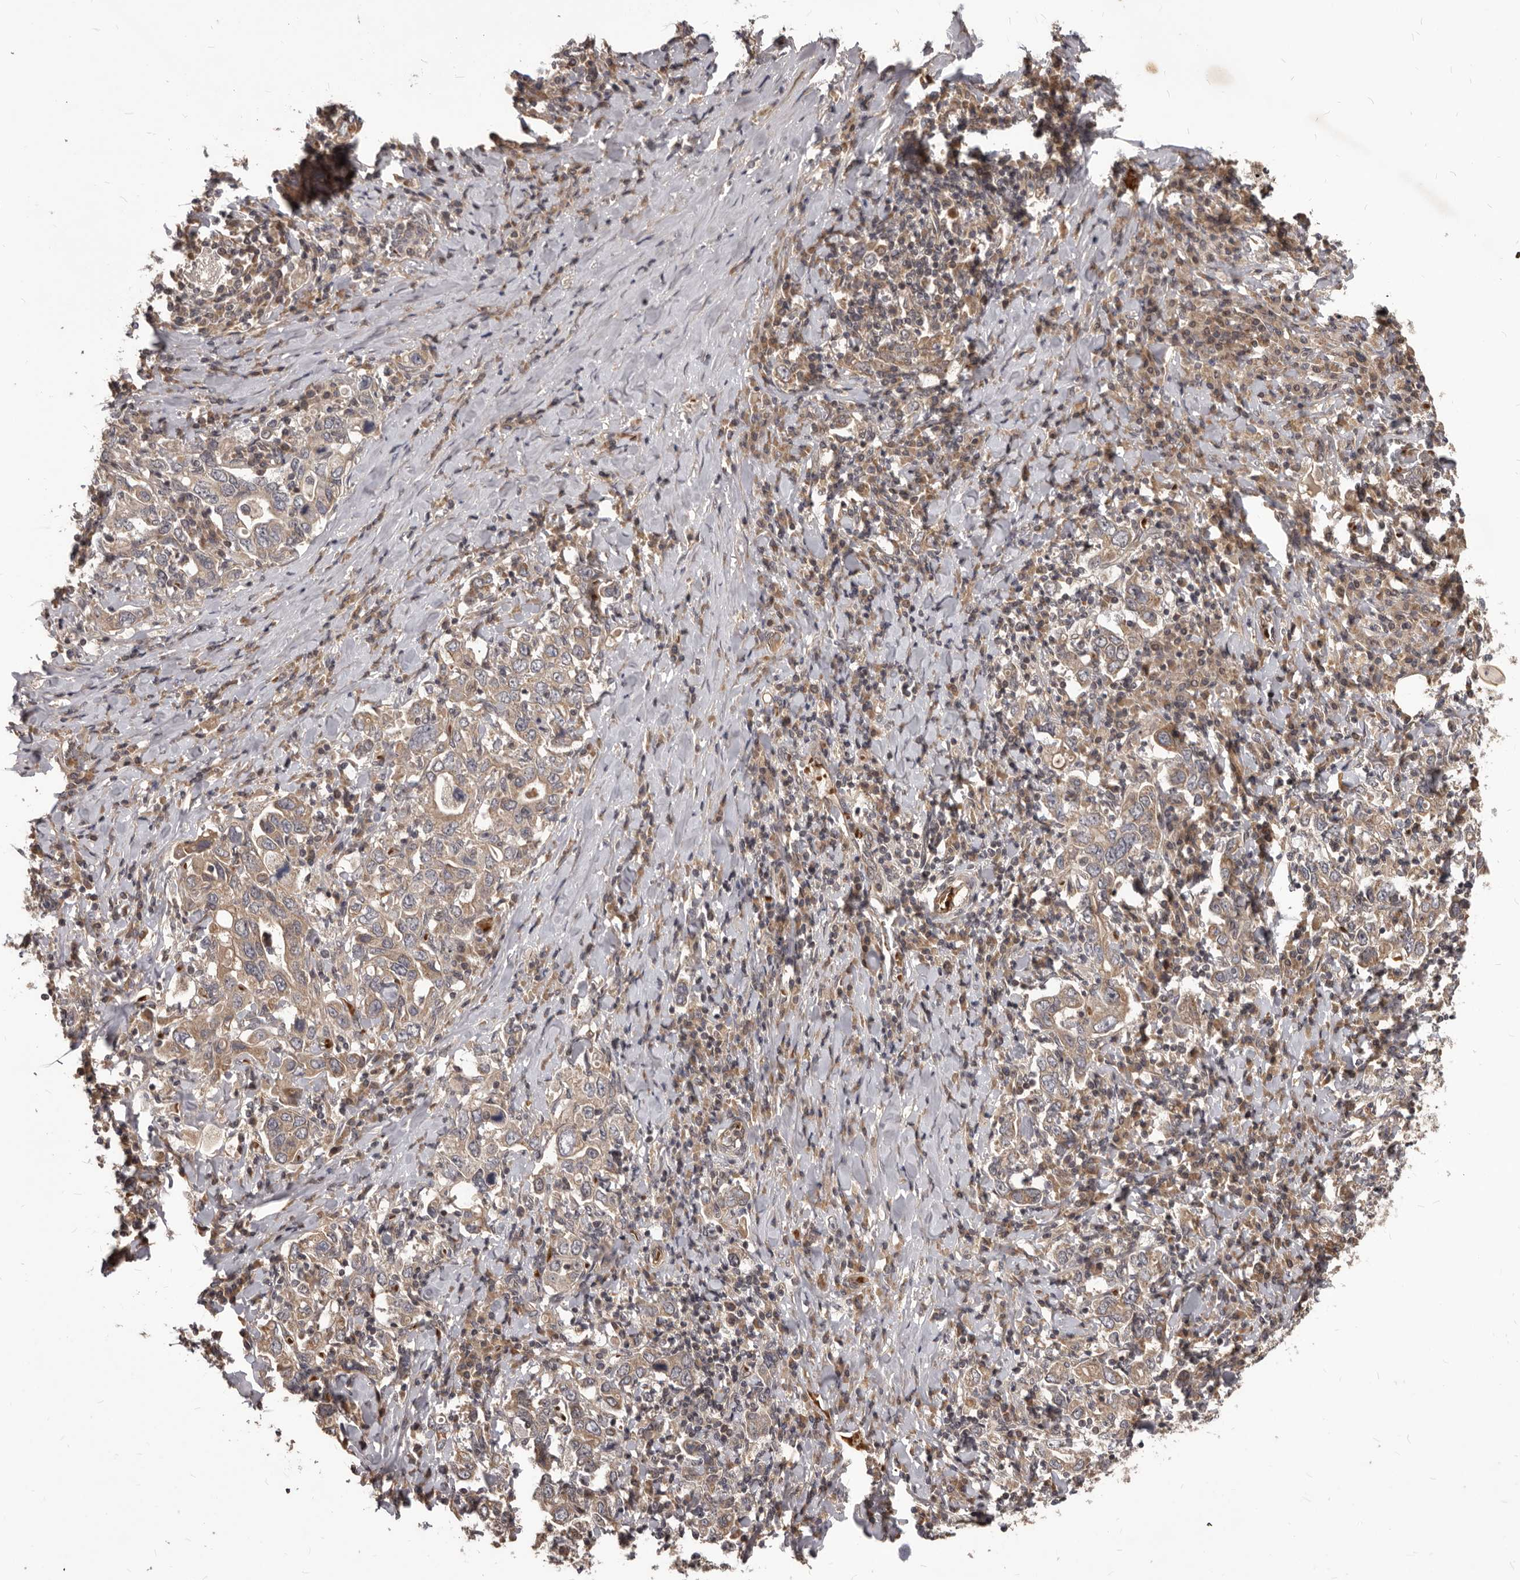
{"staining": {"intensity": "weak", "quantity": ">75%", "location": "cytoplasmic/membranous"}, "tissue": "stomach cancer", "cell_type": "Tumor cells", "image_type": "cancer", "snomed": [{"axis": "morphology", "description": "Adenocarcinoma, NOS"}, {"axis": "topography", "description": "Stomach, upper"}], "caption": "The image displays immunohistochemical staining of adenocarcinoma (stomach). There is weak cytoplasmic/membranous expression is present in approximately >75% of tumor cells.", "gene": "GABPB2", "patient": {"sex": "male", "age": 62}}